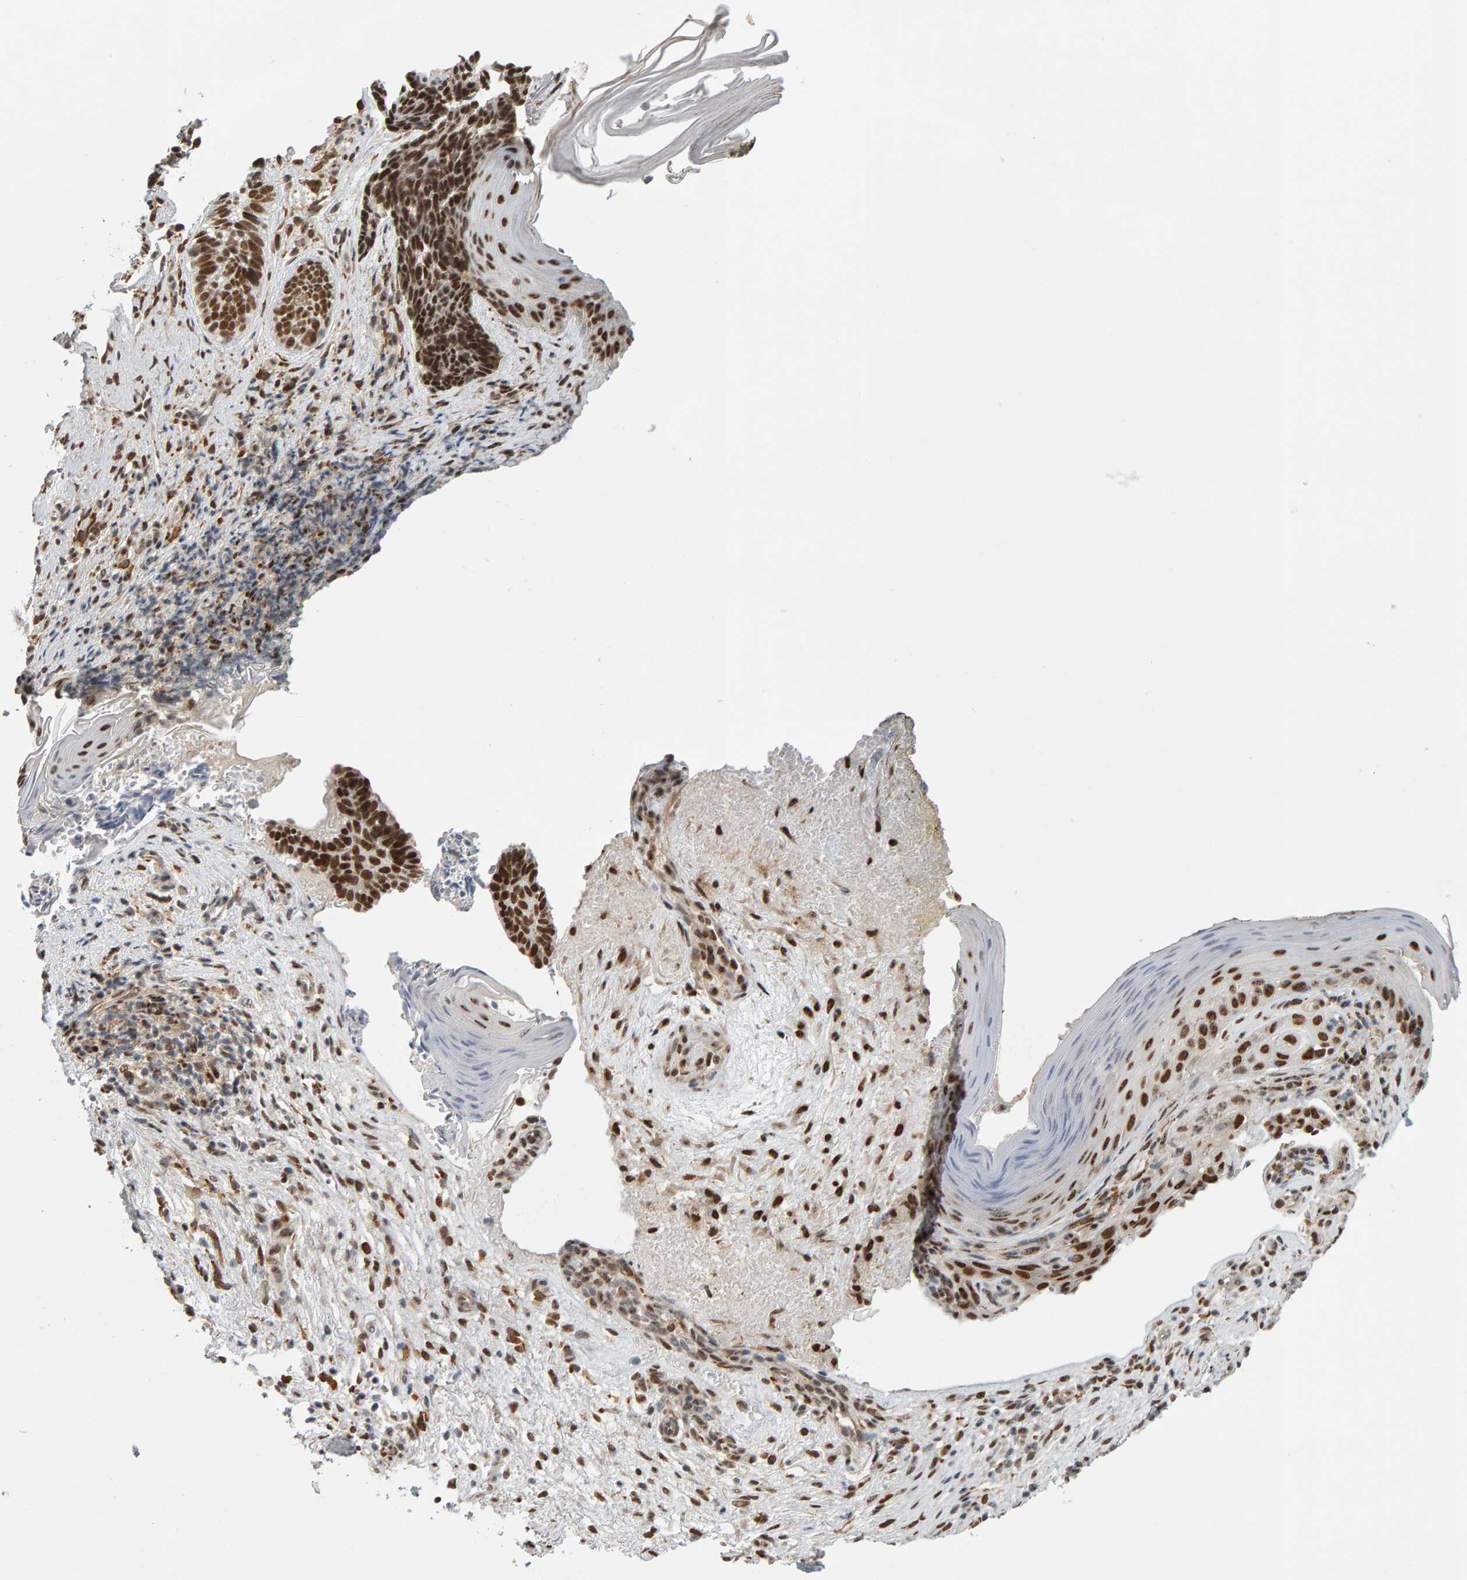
{"staining": {"intensity": "strong", "quantity": ">75%", "location": "nuclear"}, "tissue": "skin cancer", "cell_type": "Tumor cells", "image_type": "cancer", "snomed": [{"axis": "morphology", "description": "Basal cell carcinoma"}, {"axis": "topography", "description": "Skin"}], "caption": "Skin cancer stained for a protein displays strong nuclear positivity in tumor cells.", "gene": "ATF7IP", "patient": {"sex": "male", "age": 61}}